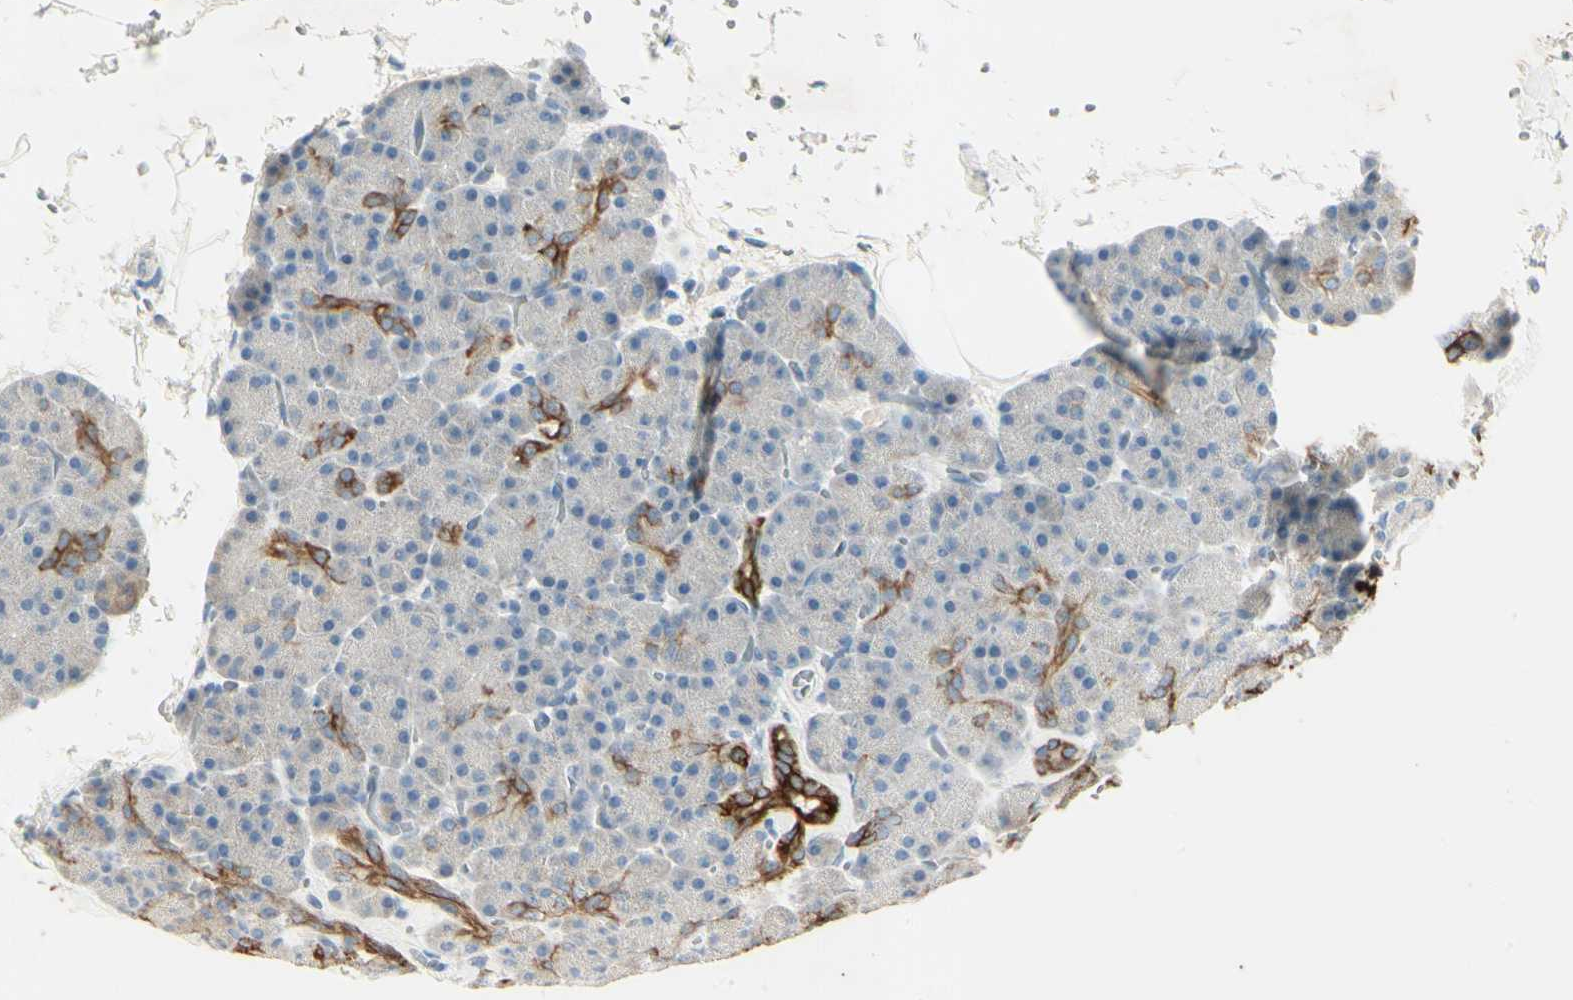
{"staining": {"intensity": "negative", "quantity": "none", "location": "none"}, "tissue": "pancreas", "cell_type": "Exocrine glandular cells", "image_type": "normal", "snomed": [{"axis": "morphology", "description": "Normal tissue, NOS"}, {"axis": "topography", "description": "Pancreas"}], "caption": "Normal pancreas was stained to show a protein in brown. There is no significant expression in exocrine glandular cells. The staining was performed using DAB (3,3'-diaminobenzidine) to visualize the protein expression in brown, while the nuclei were stained in blue with hematoxylin (Magnification: 20x).", "gene": "SKIL", "patient": {"sex": "female", "age": 35}}